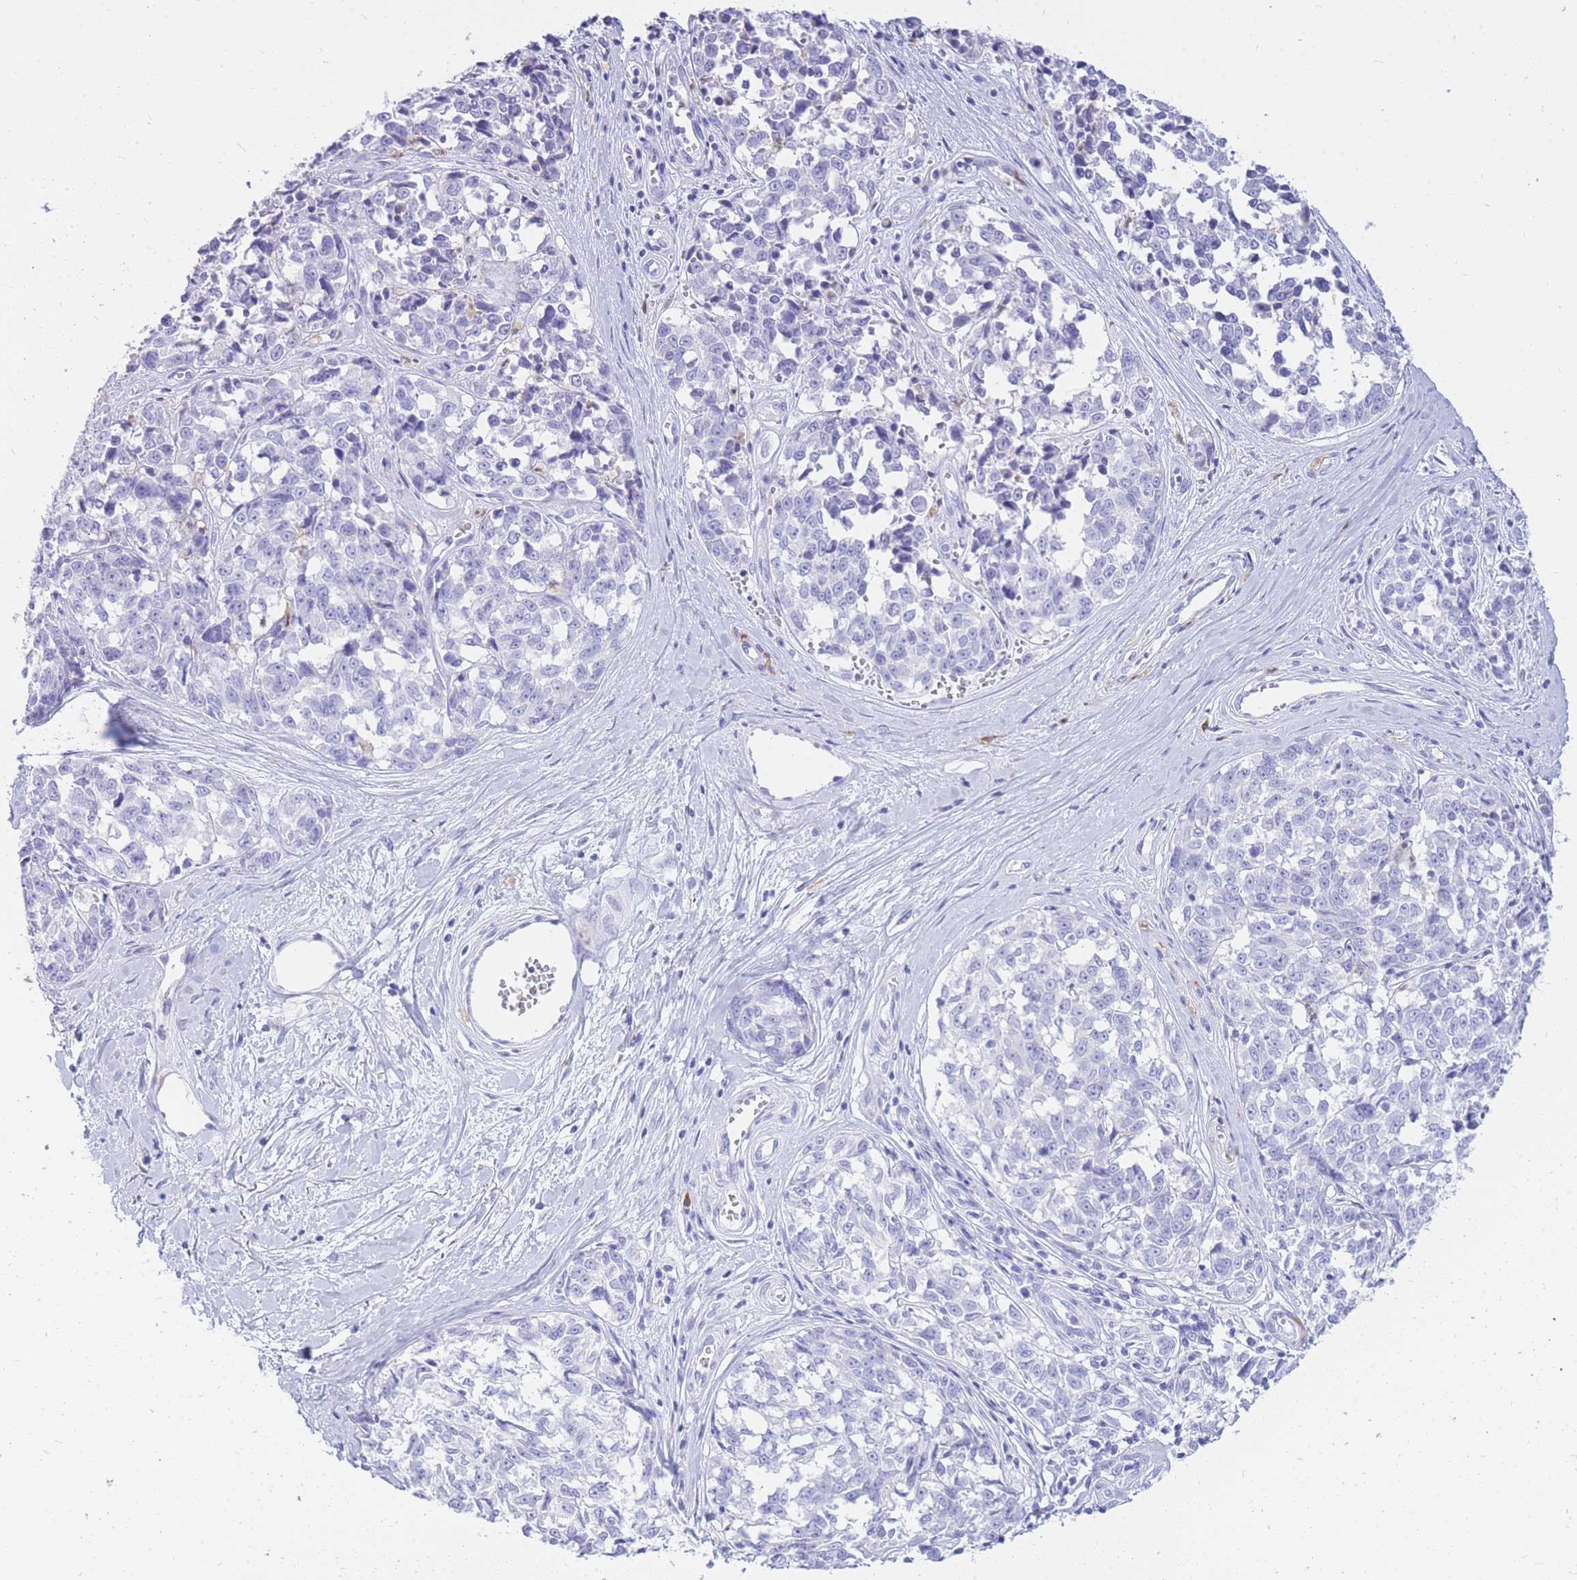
{"staining": {"intensity": "negative", "quantity": "none", "location": "none"}, "tissue": "melanoma", "cell_type": "Tumor cells", "image_type": "cancer", "snomed": [{"axis": "morphology", "description": "Normal tissue, NOS"}, {"axis": "morphology", "description": "Malignant melanoma, NOS"}, {"axis": "topography", "description": "Skin"}], "caption": "Human malignant melanoma stained for a protein using immunohistochemistry (IHC) reveals no staining in tumor cells.", "gene": "HERC1", "patient": {"sex": "female", "age": 64}}